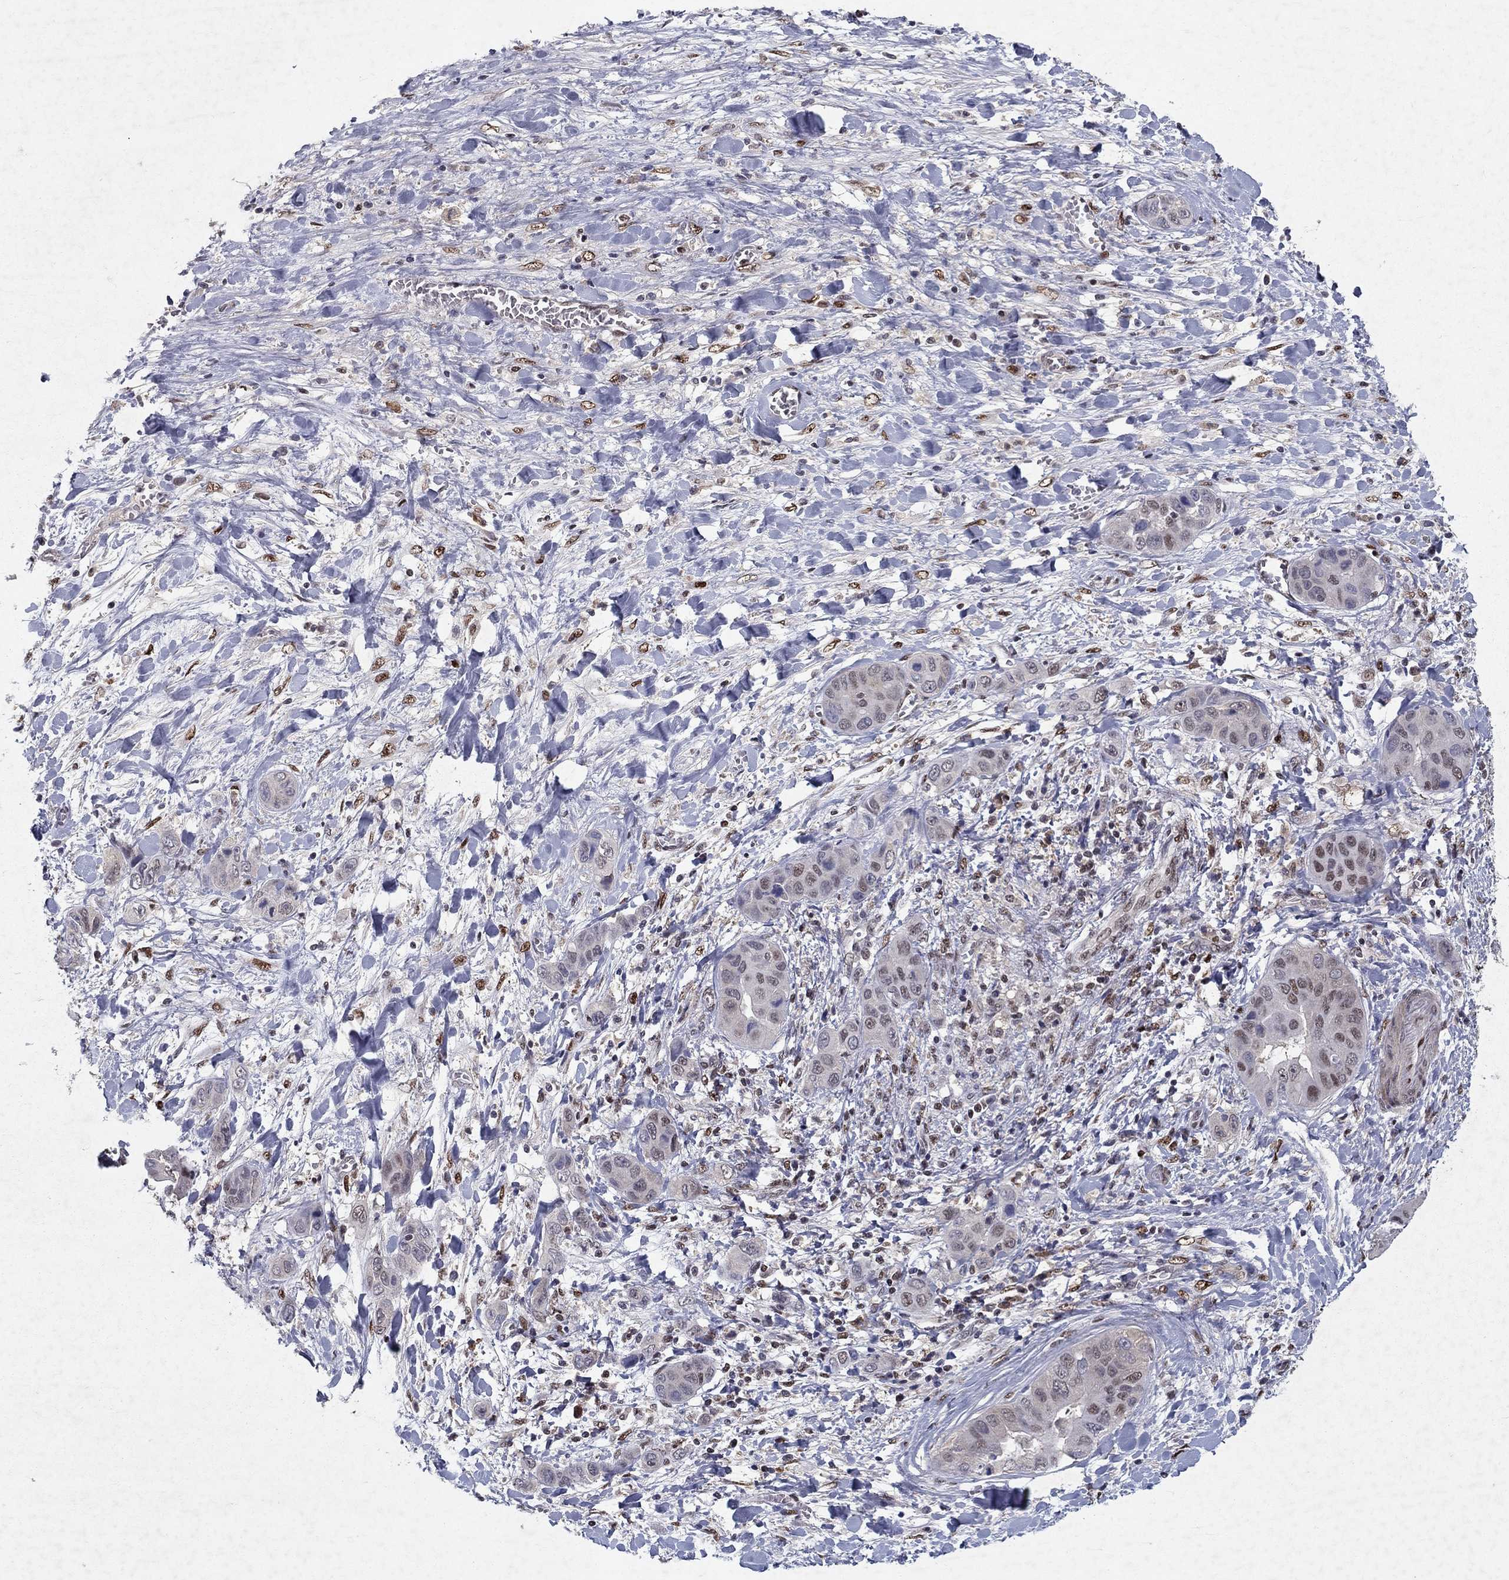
{"staining": {"intensity": "moderate", "quantity": "<25%", "location": "nuclear"}, "tissue": "liver cancer", "cell_type": "Tumor cells", "image_type": "cancer", "snomed": [{"axis": "morphology", "description": "Cholangiocarcinoma"}, {"axis": "topography", "description": "Liver"}], "caption": "The histopathology image displays staining of liver cancer, revealing moderate nuclear protein staining (brown color) within tumor cells.", "gene": "CRTC1", "patient": {"sex": "female", "age": 52}}